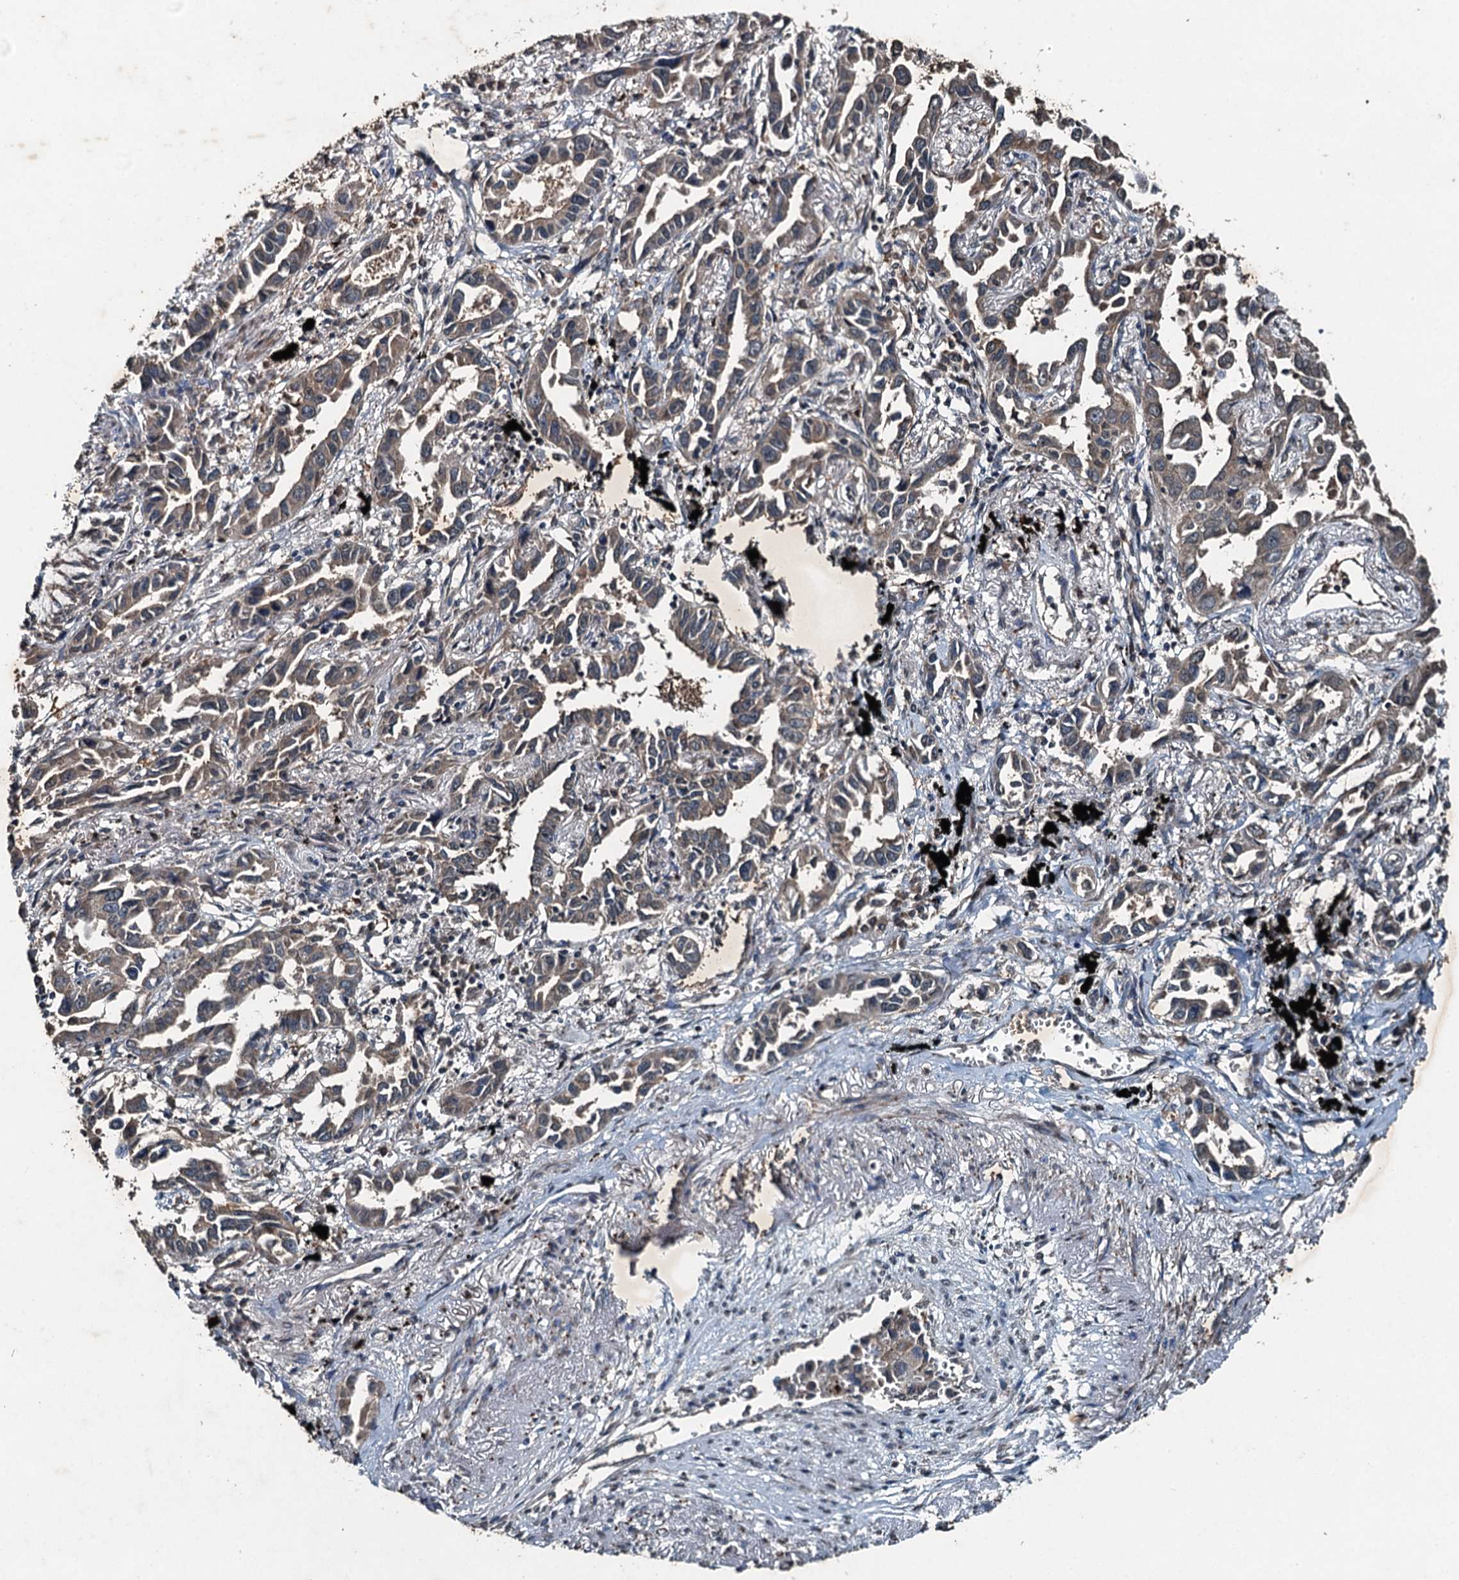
{"staining": {"intensity": "weak", "quantity": "25%-75%", "location": "cytoplasmic/membranous"}, "tissue": "lung cancer", "cell_type": "Tumor cells", "image_type": "cancer", "snomed": [{"axis": "morphology", "description": "Adenocarcinoma, NOS"}, {"axis": "topography", "description": "Lung"}], "caption": "Immunohistochemistry histopathology image of adenocarcinoma (lung) stained for a protein (brown), which displays low levels of weak cytoplasmic/membranous positivity in about 25%-75% of tumor cells.", "gene": "TCTN1", "patient": {"sex": "male", "age": 67}}